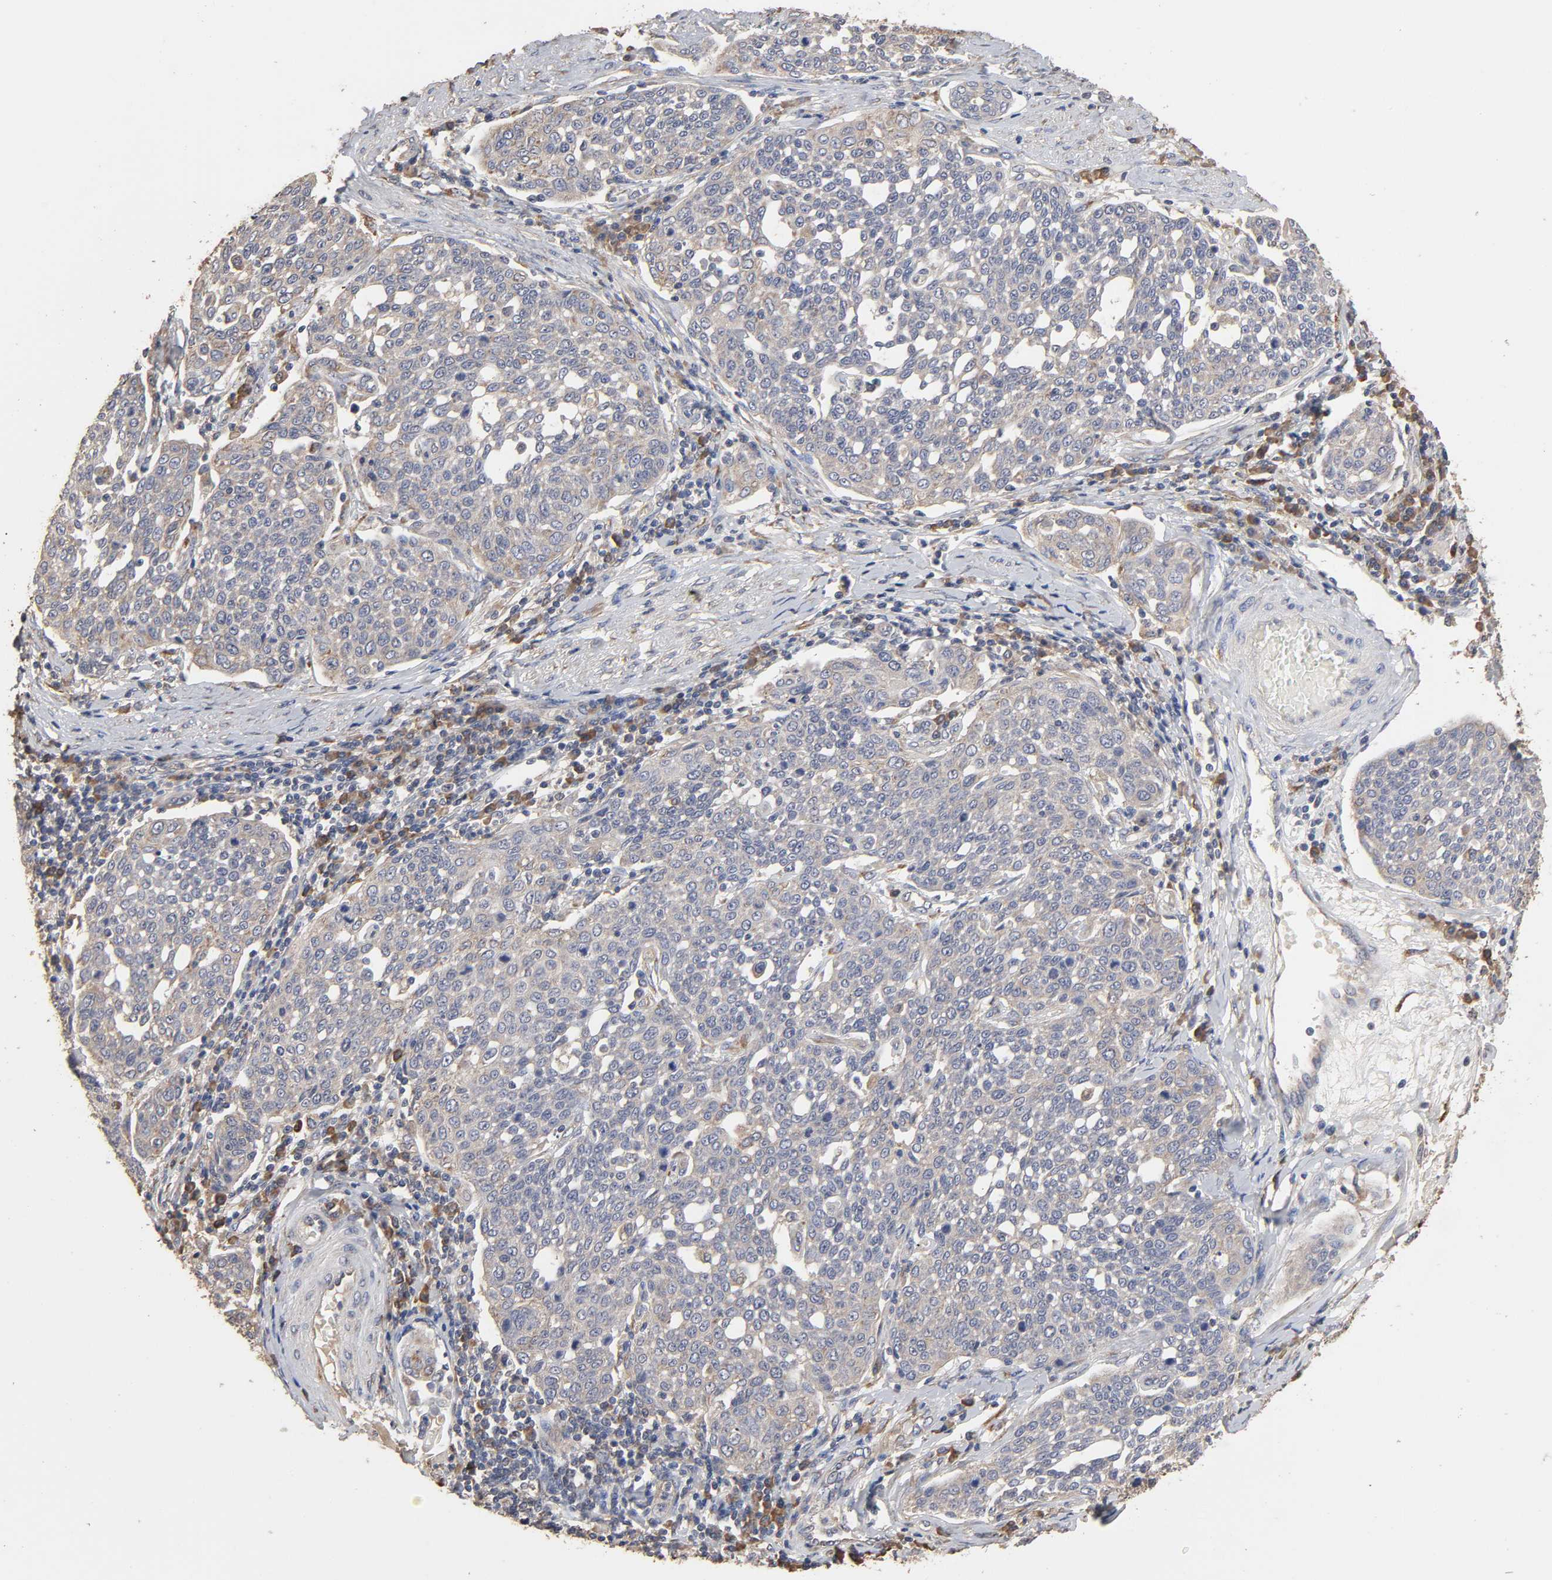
{"staining": {"intensity": "weak", "quantity": ">75%", "location": "cytoplasmic/membranous"}, "tissue": "cervical cancer", "cell_type": "Tumor cells", "image_type": "cancer", "snomed": [{"axis": "morphology", "description": "Squamous cell carcinoma, NOS"}, {"axis": "topography", "description": "Cervix"}], "caption": "The micrograph reveals a brown stain indicating the presence of a protein in the cytoplasmic/membranous of tumor cells in cervical cancer.", "gene": "EIF4G2", "patient": {"sex": "female", "age": 34}}